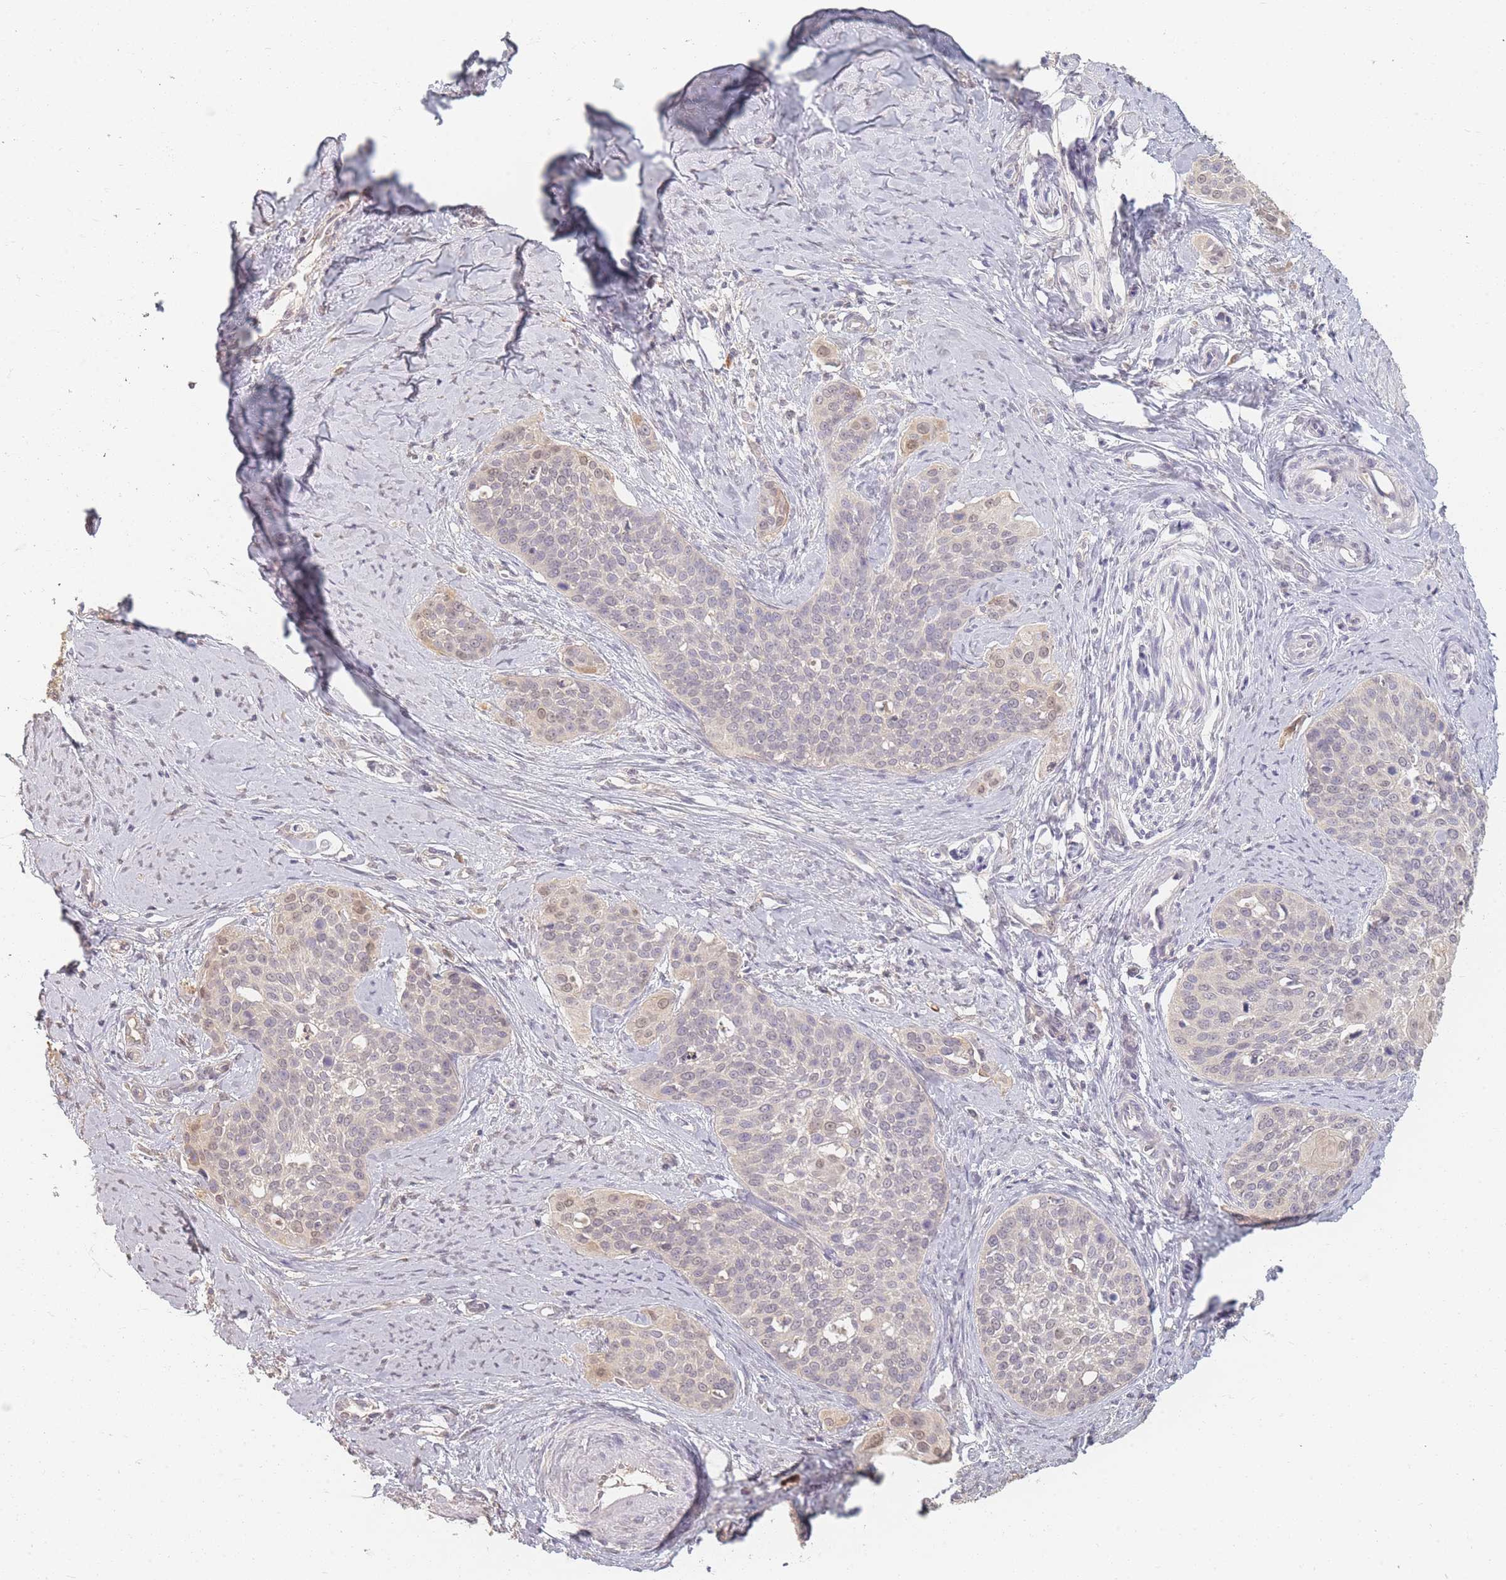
{"staining": {"intensity": "moderate", "quantity": "<25%", "location": "nuclear"}, "tissue": "cervical cancer", "cell_type": "Tumor cells", "image_type": "cancer", "snomed": [{"axis": "morphology", "description": "Squamous cell carcinoma, NOS"}, {"axis": "topography", "description": "Cervix"}], "caption": "The histopathology image displays a brown stain indicating the presence of a protein in the nuclear of tumor cells in squamous cell carcinoma (cervical). Immunohistochemistry stains the protein in brown and the nuclei are stained blue.", "gene": "RFTN1", "patient": {"sex": "female", "age": 44}}